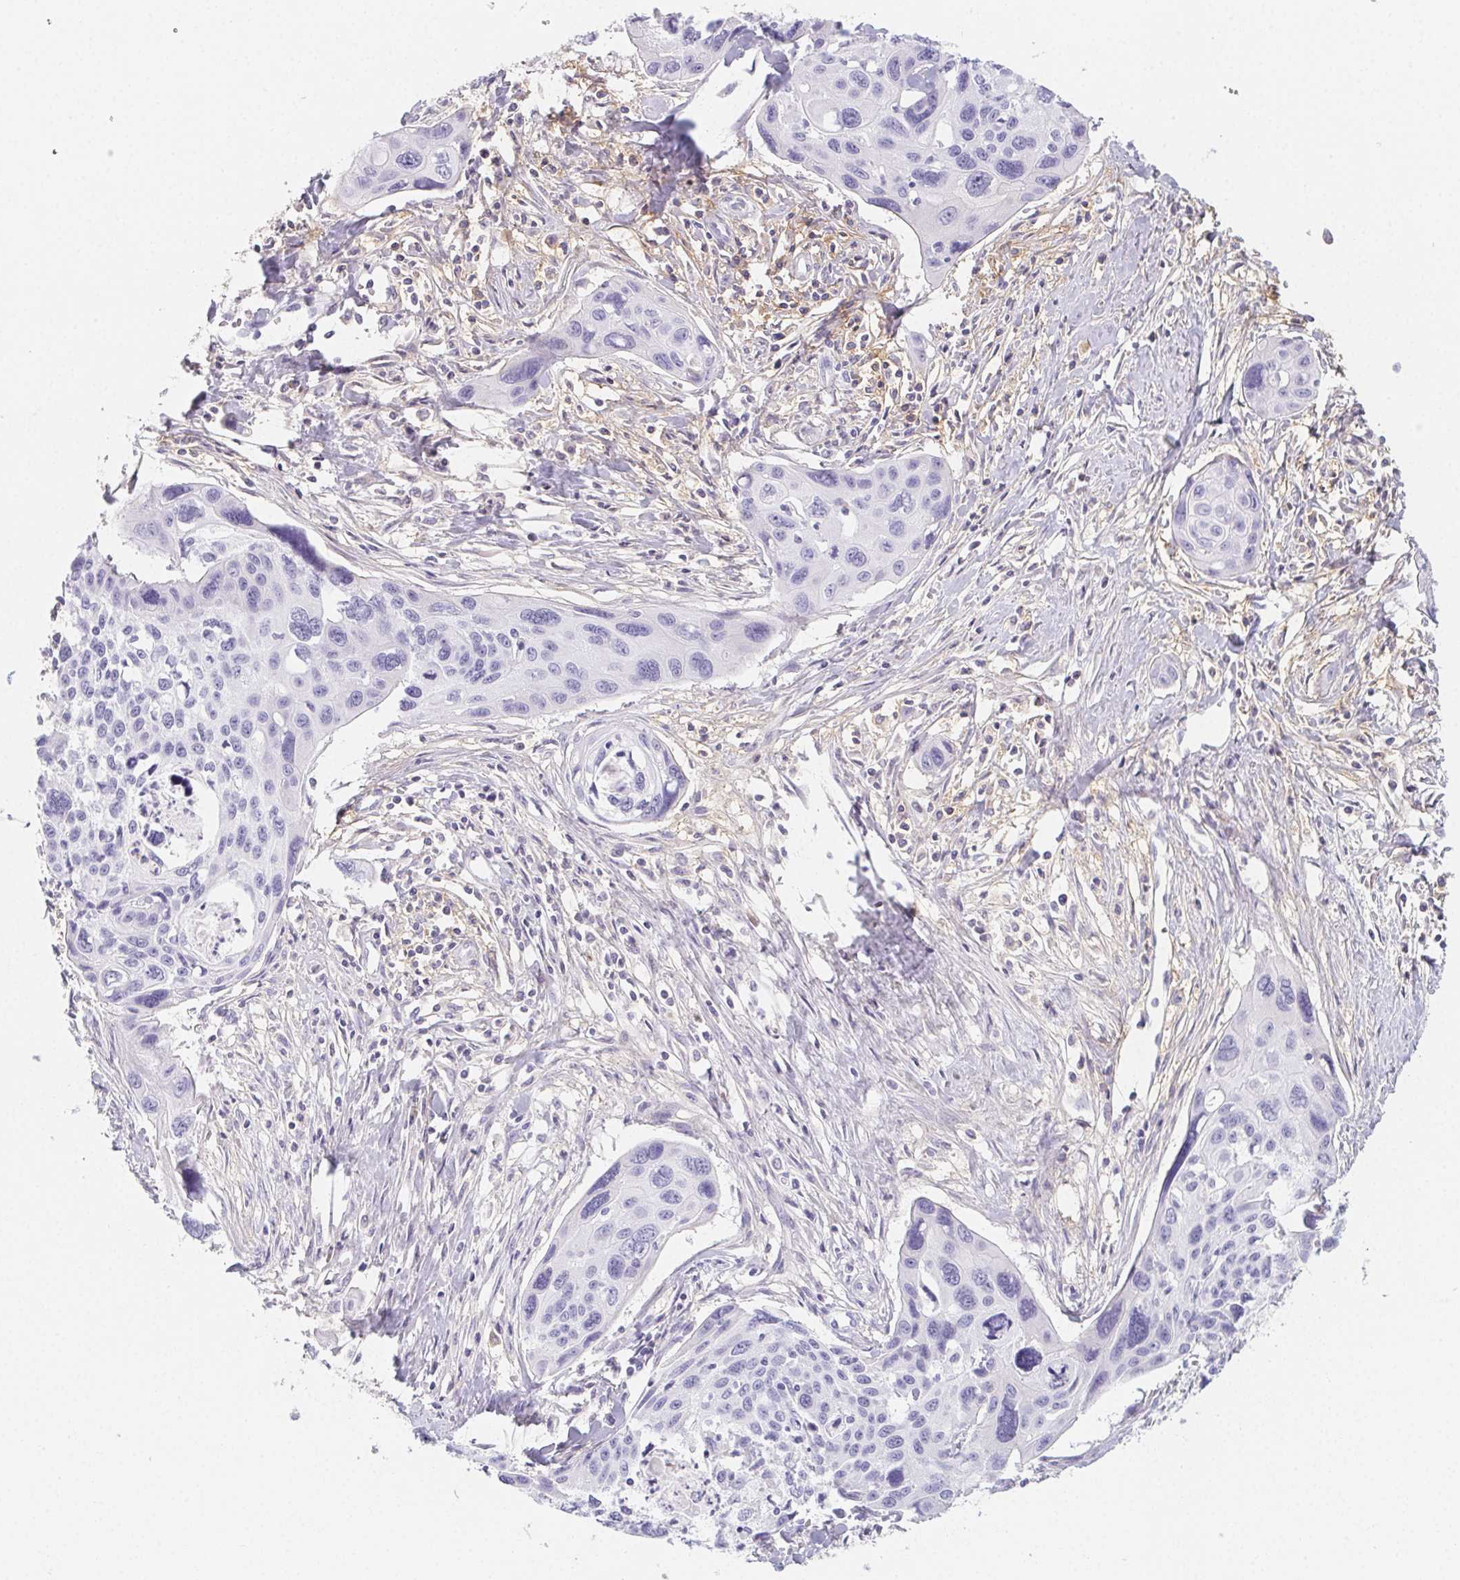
{"staining": {"intensity": "negative", "quantity": "none", "location": "none"}, "tissue": "cervical cancer", "cell_type": "Tumor cells", "image_type": "cancer", "snomed": [{"axis": "morphology", "description": "Squamous cell carcinoma, NOS"}, {"axis": "topography", "description": "Cervix"}], "caption": "Tumor cells show no significant positivity in cervical cancer (squamous cell carcinoma).", "gene": "ITIH2", "patient": {"sex": "female", "age": 31}}